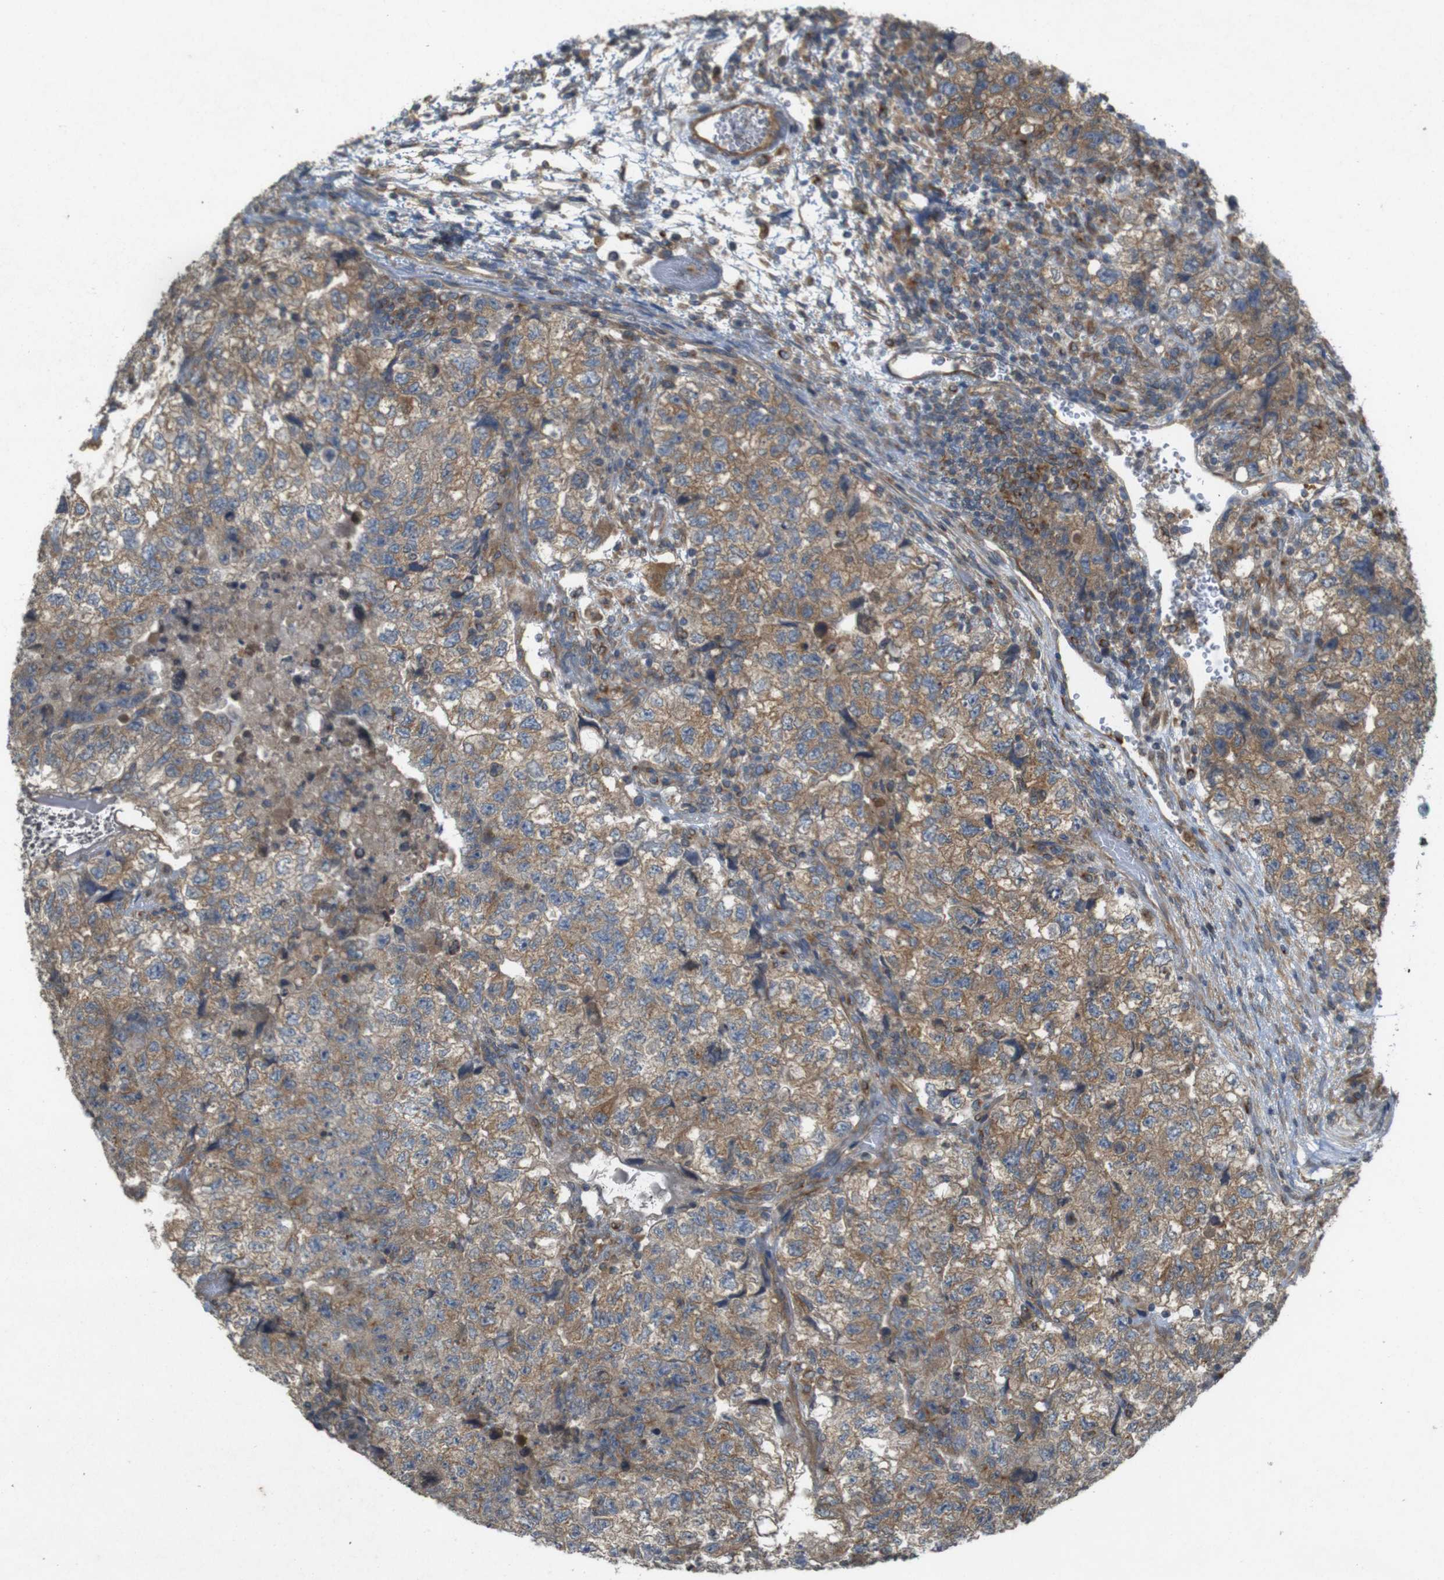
{"staining": {"intensity": "moderate", "quantity": ">75%", "location": "cytoplasmic/membranous"}, "tissue": "testis cancer", "cell_type": "Tumor cells", "image_type": "cancer", "snomed": [{"axis": "morphology", "description": "Carcinoma, Embryonal, NOS"}, {"axis": "topography", "description": "Testis"}], "caption": "IHC (DAB) staining of human testis embryonal carcinoma demonstrates moderate cytoplasmic/membranous protein staining in about >75% of tumor cells.", "gene": "KIF5B", "patient": {"sex": "male", "age": 36}}